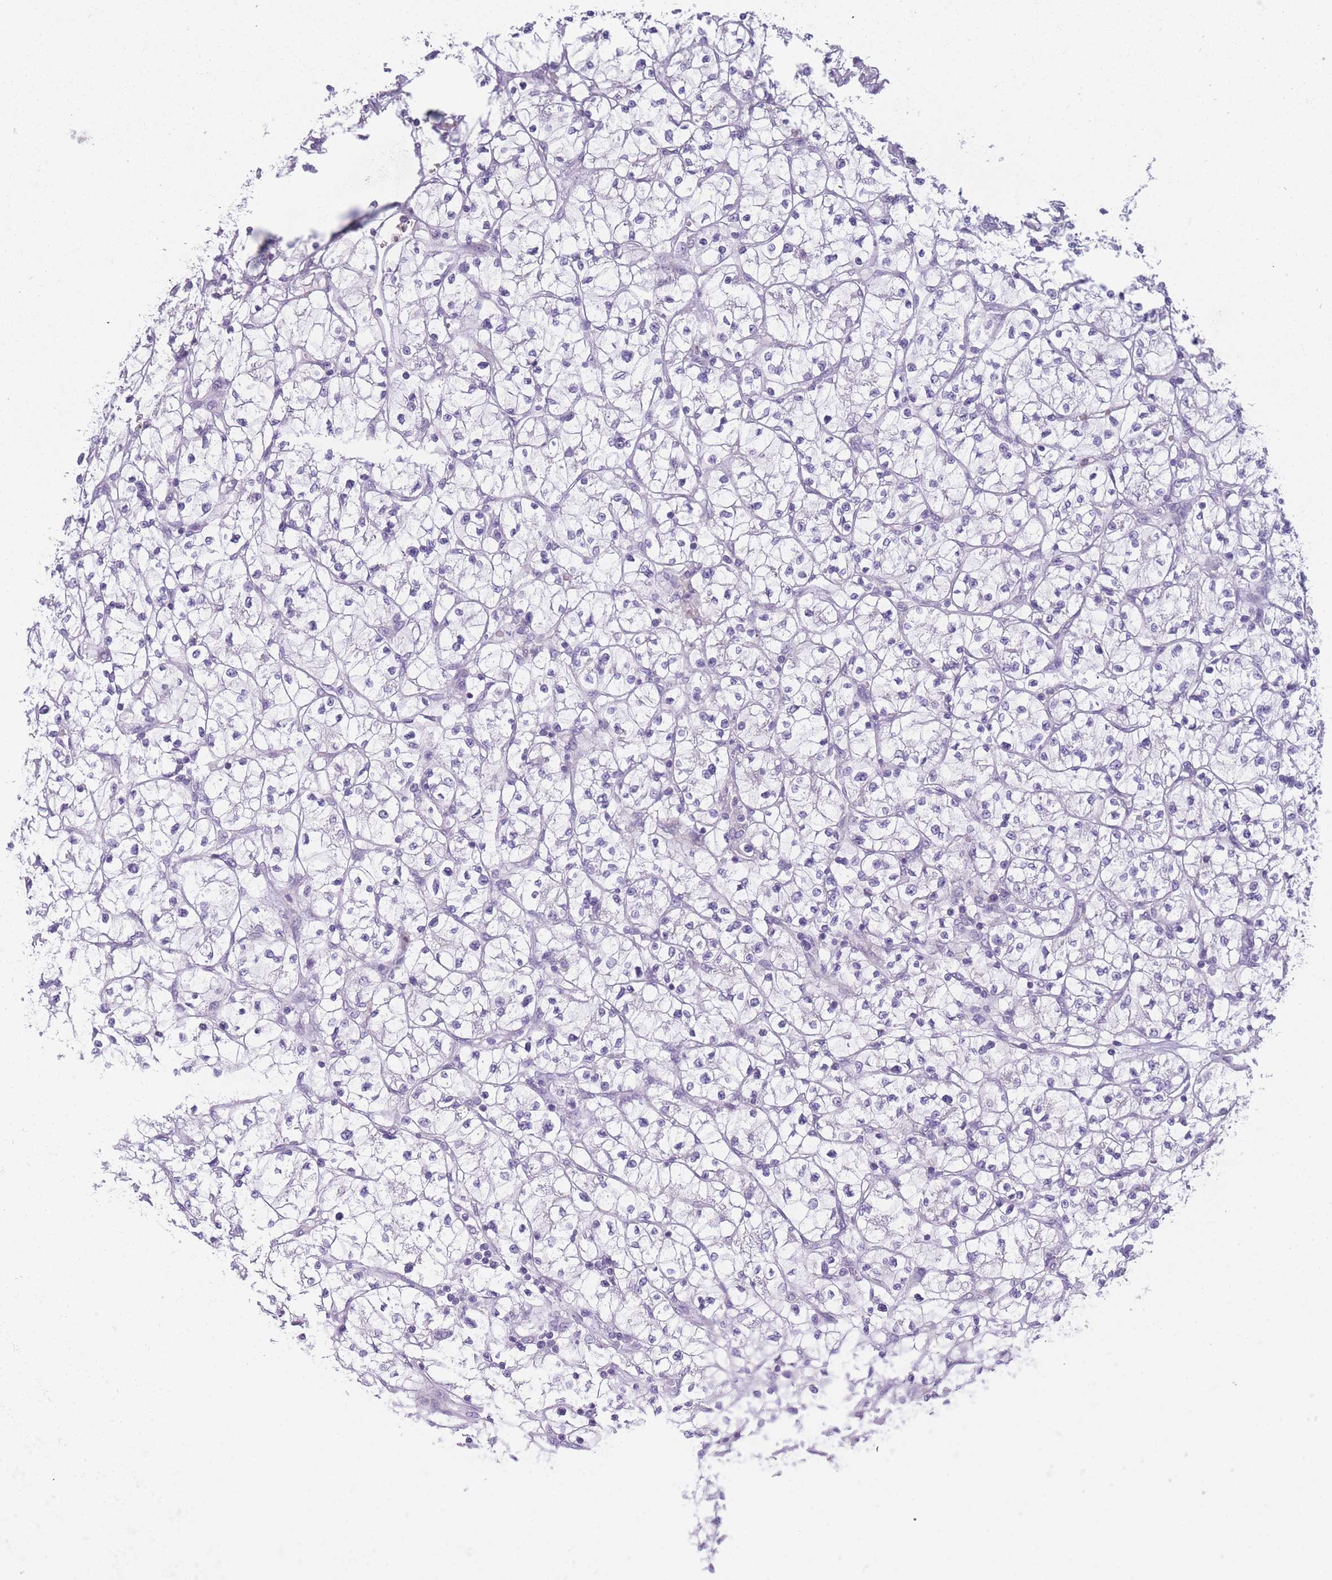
{"staining": {"intensity": "negative", "quantity": "none", "location": "none"}, "tissue": "renal cancer", "cell_type": "Tumor cells", "image_type": "cancer", "snomed": [{"axis": "morphology", "description": "Adenocarcinoma, NOS"}, {"axis": "topography", "description": "Kidney"}], "caption": "Renal adenocarcinoma was stained to show a protein in brown. There is no significant staining in tumor cells.", "gene": "NDUFAF6", "patient": {"sex": "female", "age": 64}}